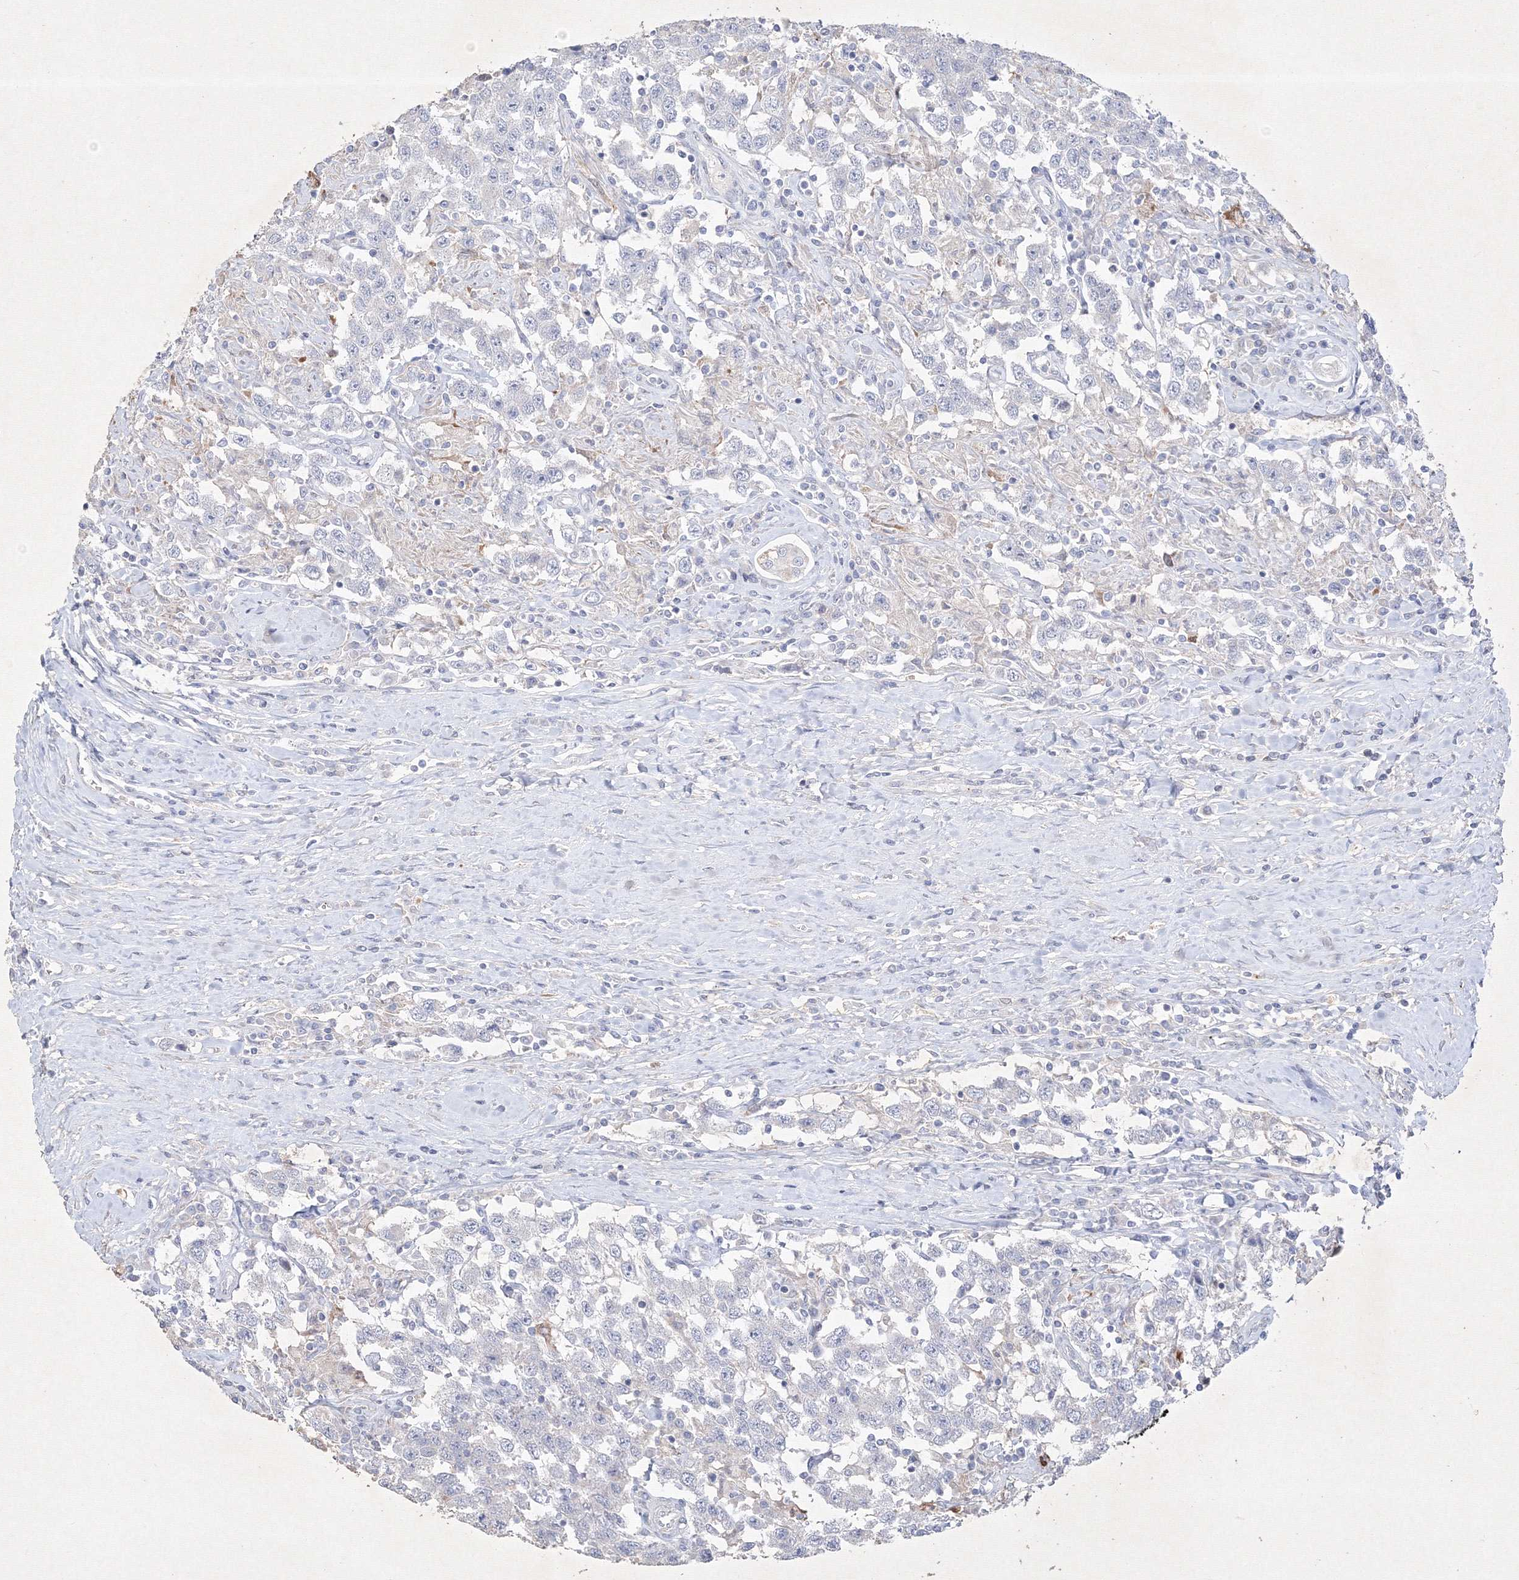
{"staining": {"intensity": "negative", "quantity": "none", "location": "none"}, "tissue": "testis cancer", "cell_type": "Tumor cells", "image_type": "cancer", "snomed": [{"axis": "morphology", "description": "Seminoma, NOS"}, {"axis": "topography", "description": "Testis"}], "caption": "Immunohistochemical staining of human testis cancer (seminoma) demonstrates no significant staining in tumor cells.", "gene": "CXXC4", "patient": {"sex": "male", "age": 41}}